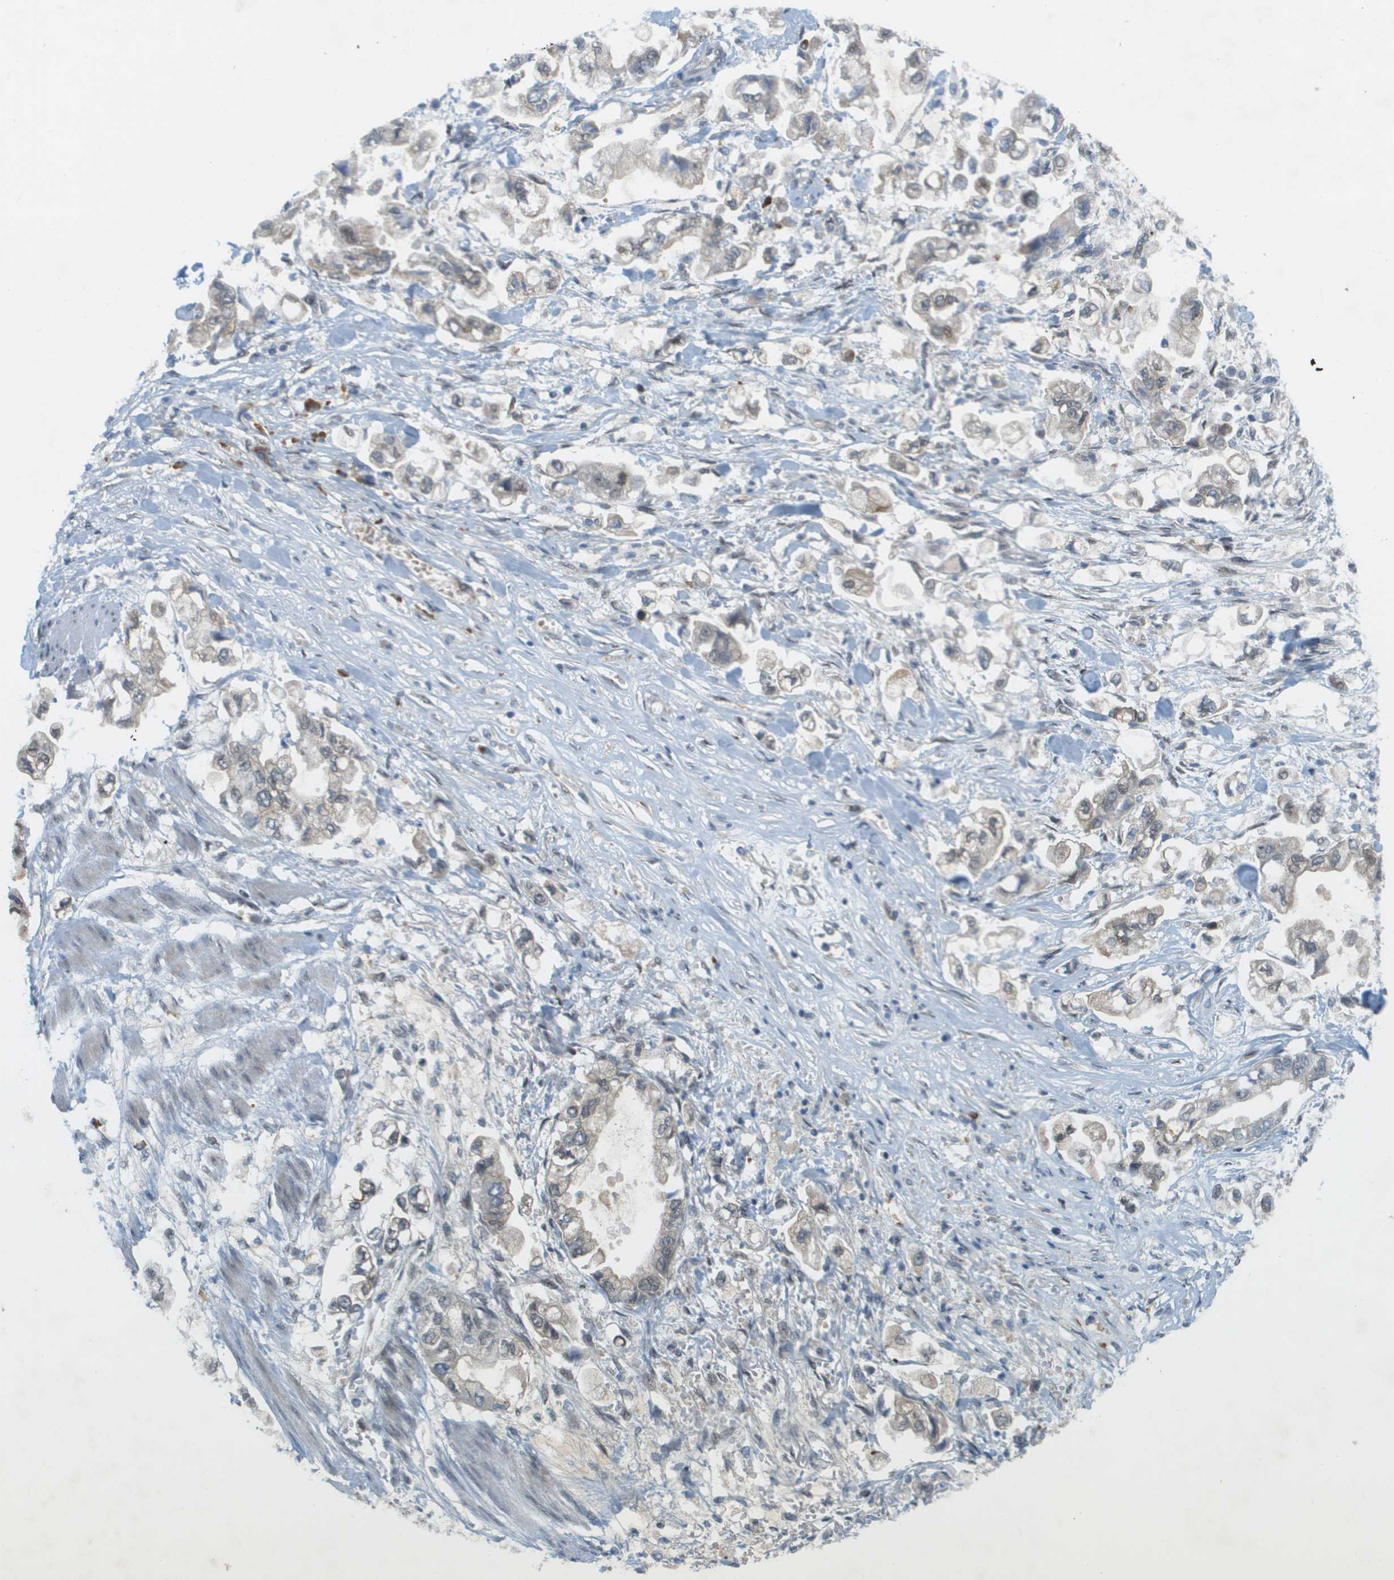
{"staining": {"intensity": "weak", "quantity": "<25%", "location": "cytoplasmic/membranous"}, "tissue": "stomach cancer", "cell_type": "Tumor cells", "image_type": "cancer", "snomed": [{"axis": "morphology", "description": "Normal tissue, NOS"}, {"axis": "morphology", "description": "Adenocarcinoma, NOS"}, {"axis": "topography", "description": "Stomach"}], "caption": "Image shows no significant protein positivity in tumor cells of stomach cancer.", "gene": "CACNB4", "patient": {"sex": "male", "age": 62}}